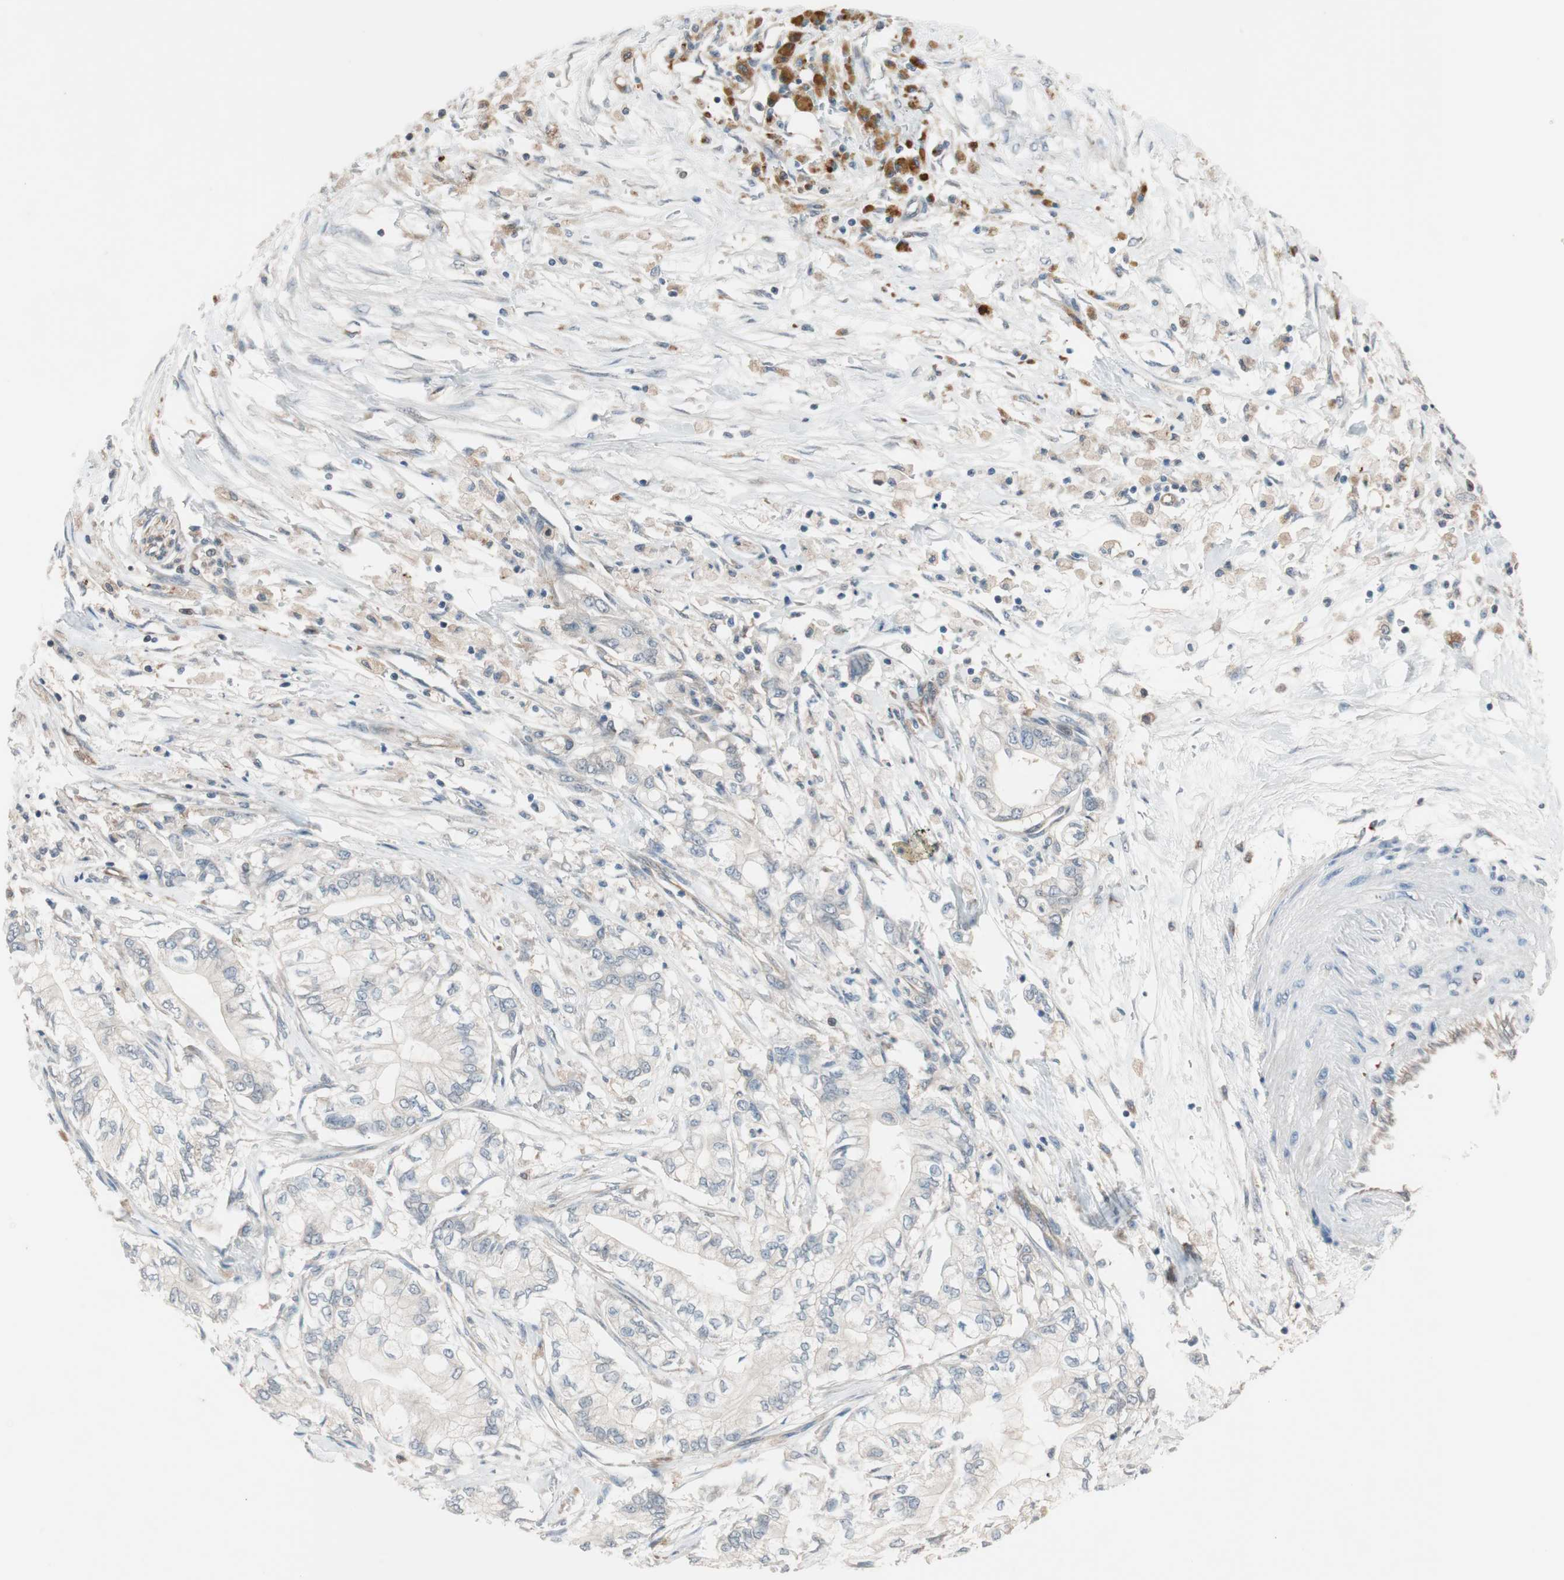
{"staining": {"intensity": "negative", "quantity": "none", "location": "none"}, "tissue": "pancreatic cancer", "cell_type": "Tumor cells", "image_type": "cancer", "snomed": [{"axis": "morphology", "description": "Adenocarcinoma, NOS"}, {"axis": "topography", "description": "Pancreas"}], "caption": "Histopathology image shows no protein positivity in tumor cells of pancreatic adenocarcinoma tissue.", "gene": "PIK3R3", "patient": {"sex": "male", "age": 70}}